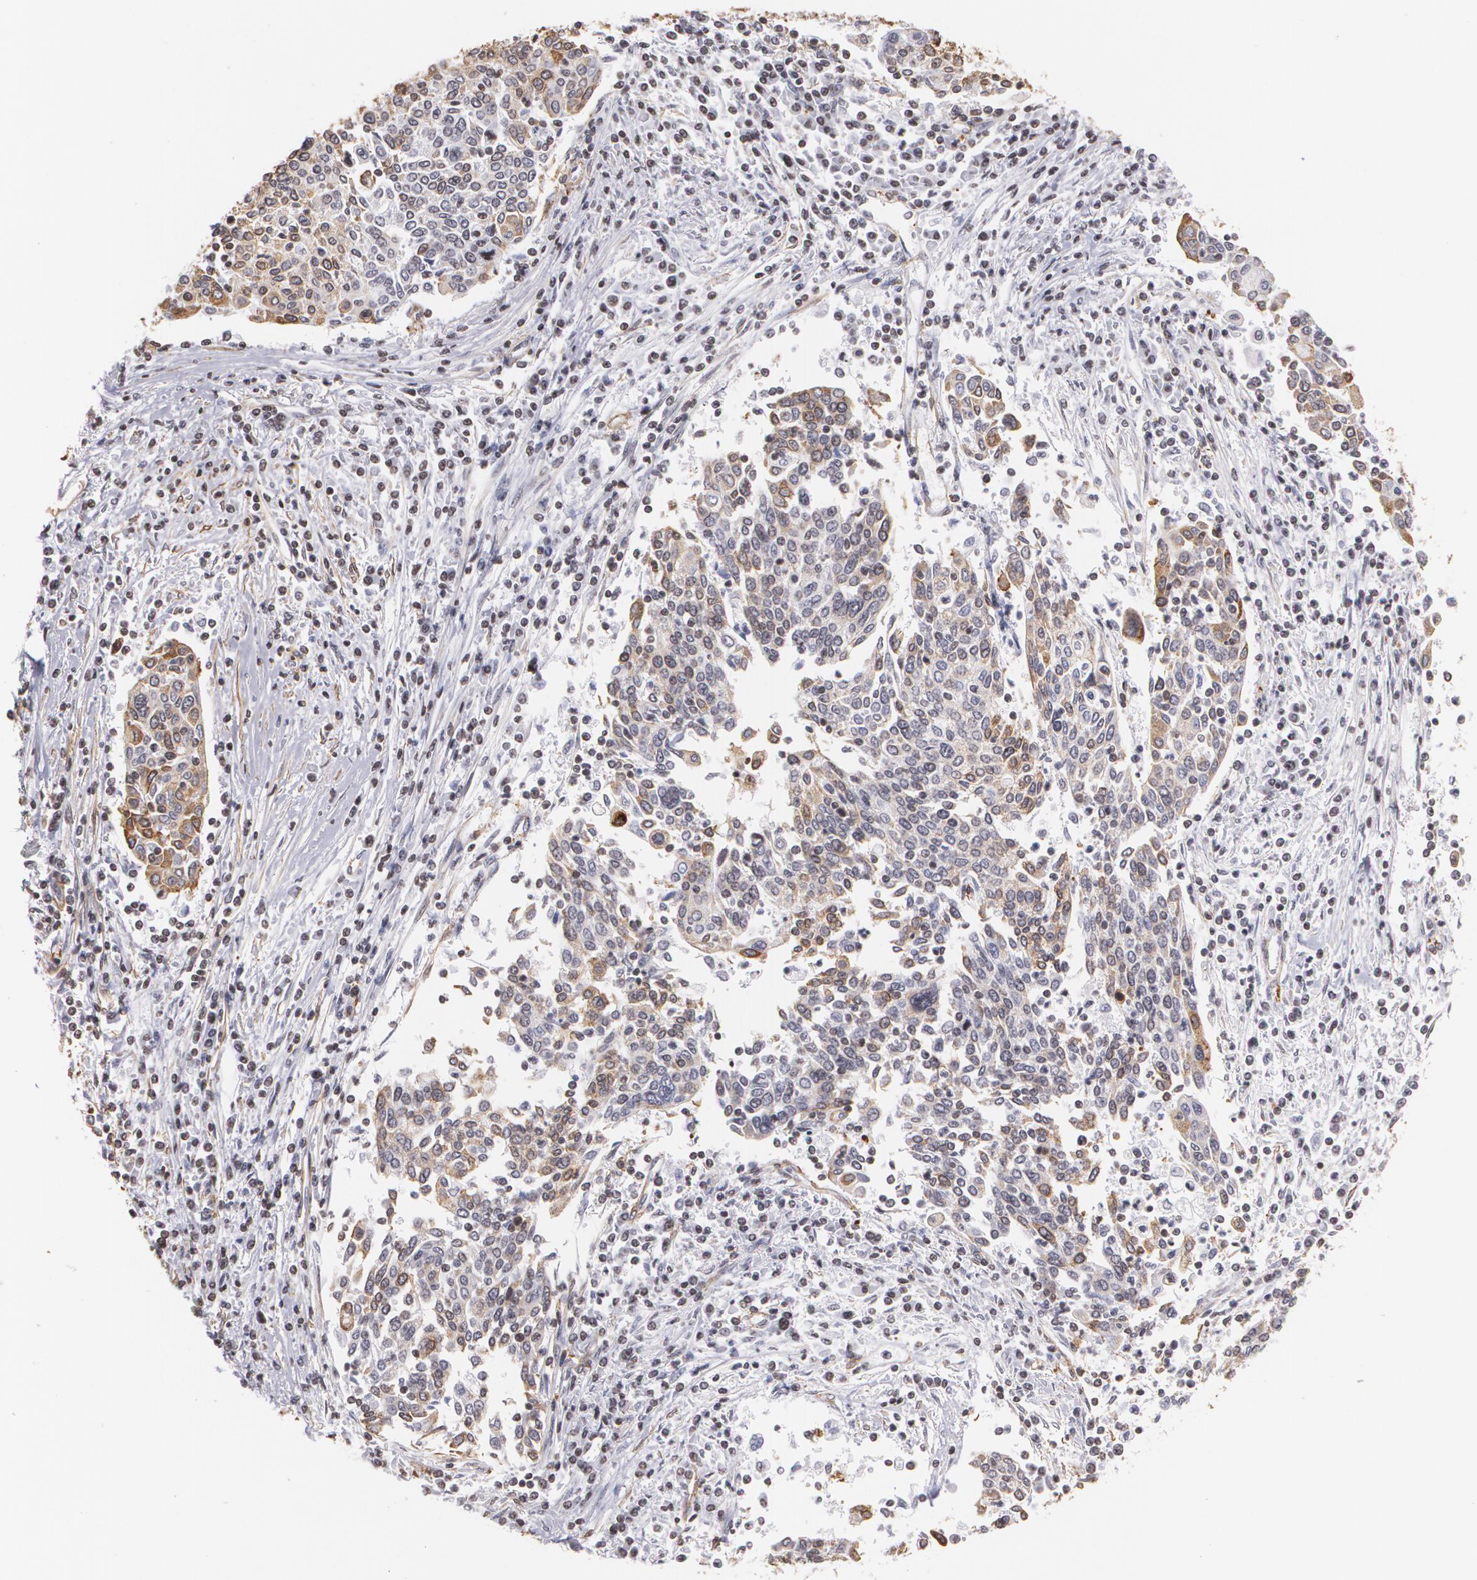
{"staining": {"intensity": "weak", "quantity": "<25%", "location": "cytoplasmic/membranous"}, "tissue": "cervical cancer", "cell_type": "Tumor cells", "image_type": "cancer", "snomed": [{"axis": "morphology", "description": "Squamous cell carcinoma, NOS"}, {"axis": "topography", "description": "Cervix"}], "caption": "The image demonstrates no significant staining in tumor cells of cervical squamous cell carcinoma. The staining is performed using DAB (3,3'-diaminobenzidine) brown chromogen with nuclei counter-stained in using hematoxylin.", "gene": "VAMP1", "patient": {"sex": "female", "age": 40}}